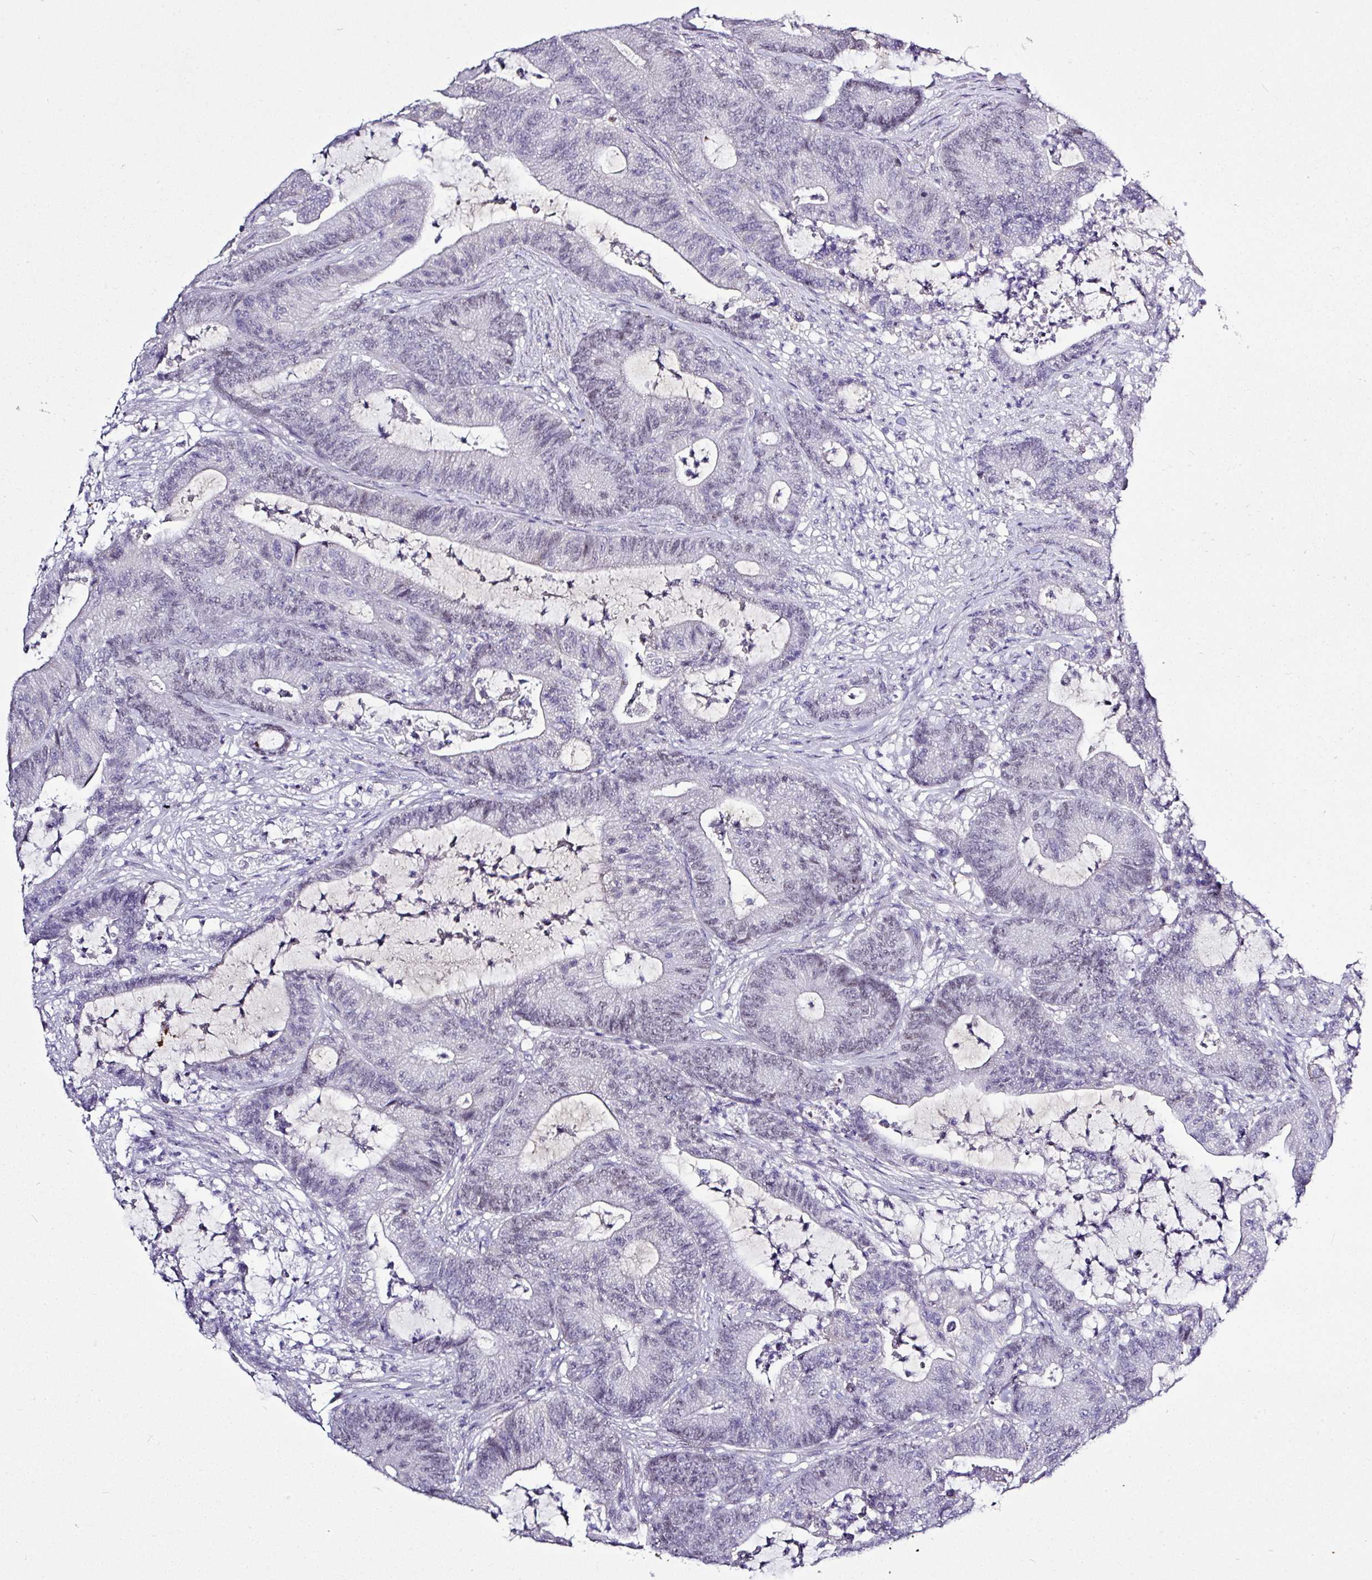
{"staining": {"intensity": "negative", "quantity": "none", "location": "none"}, "tissue": "colorectal cancer", "cell_type": "Tumor cells", "image_type": "cancer", "snomed": [{"axis": "morphology", "description": "Adenocarcinoma, NOS"}, {"axis": "topography", "description": "Colon"}], "caption": "Immunohistochemical staining of human colorectal adenocarcinoma demonstrates no significant expression in tumor cells.", "gene": "BCL11A", "patient": {"sex": "female", "age": 84}}